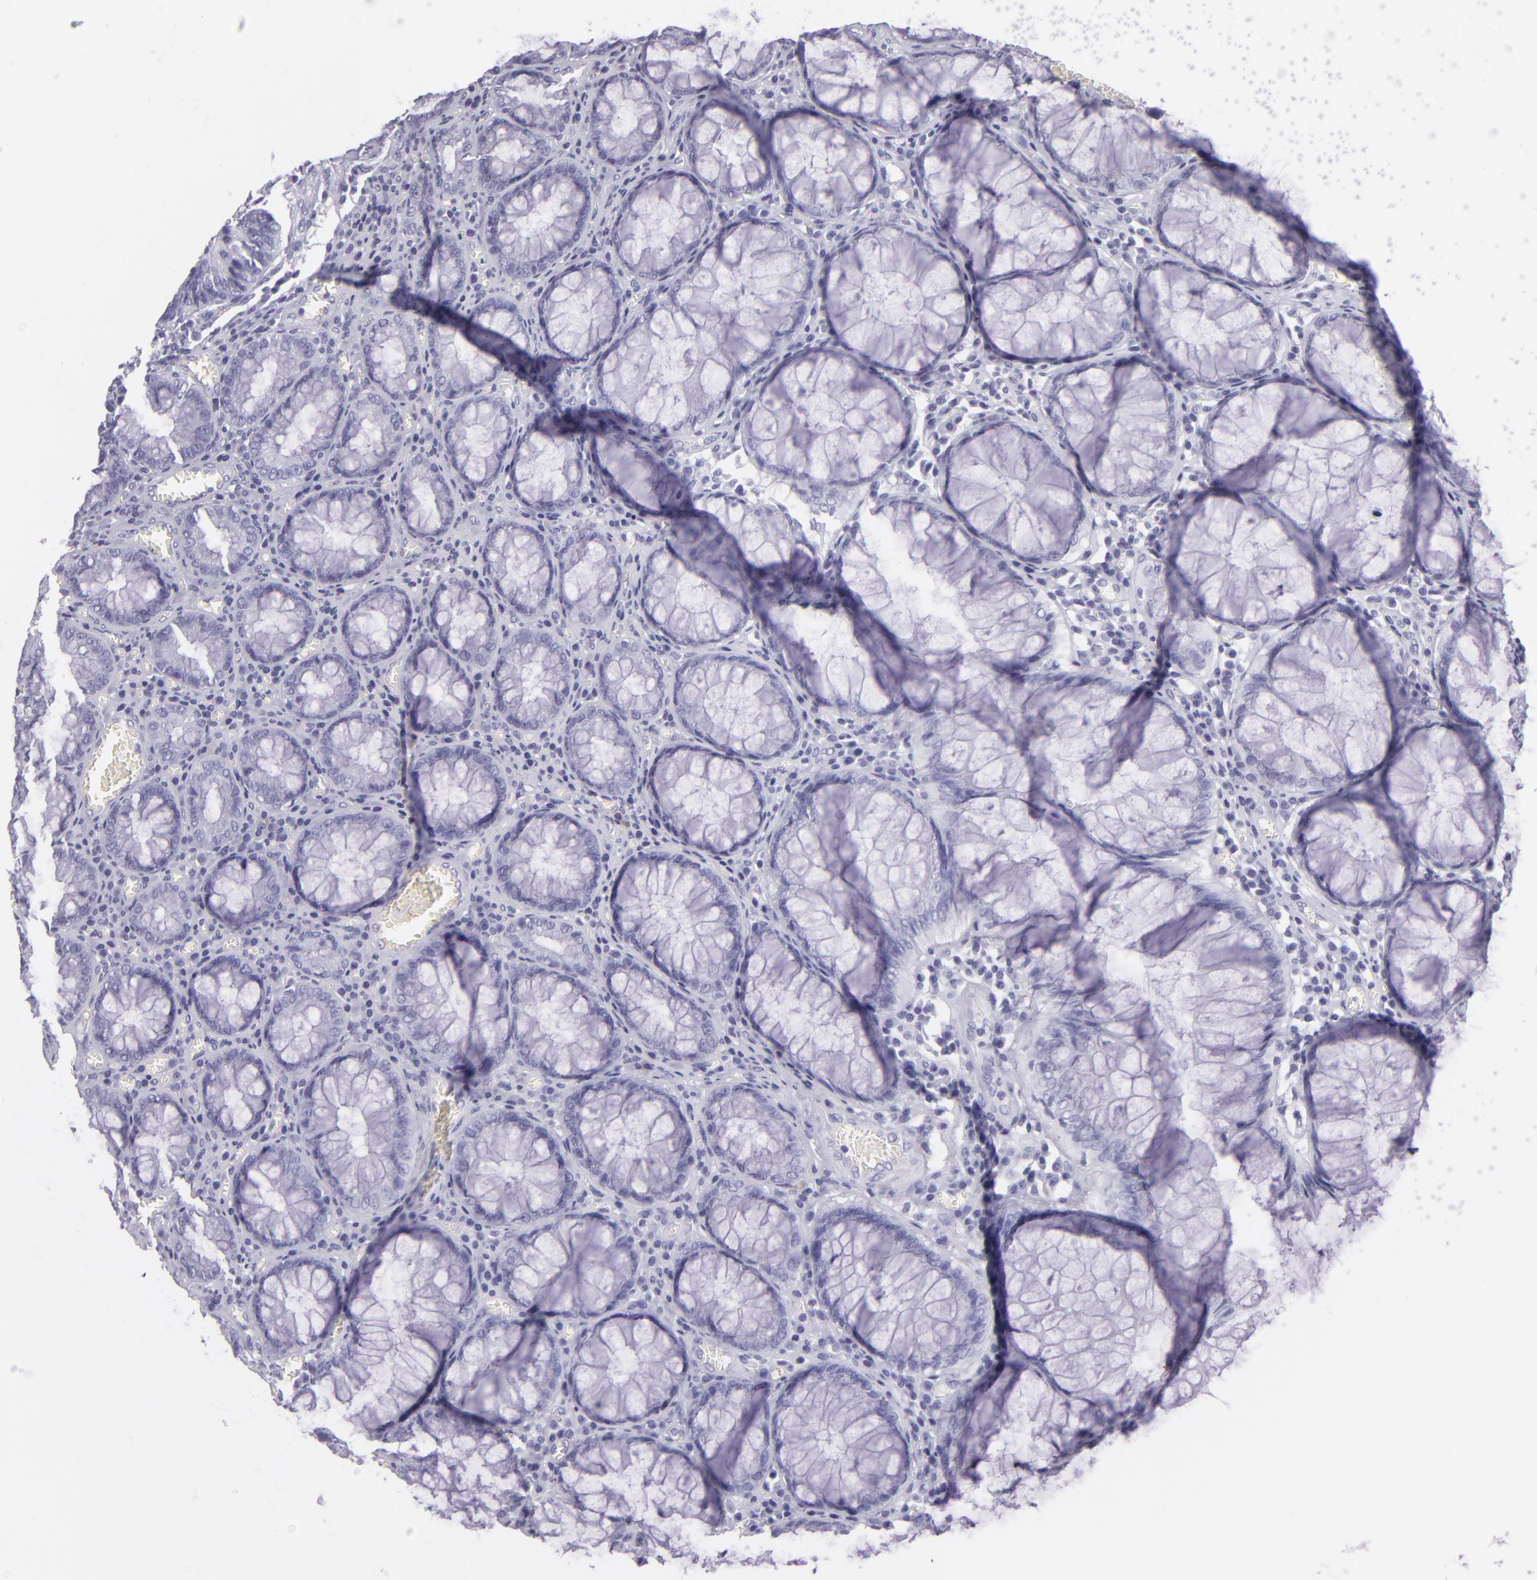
{"staining": {"intensity": "negative", "quantity": "none", "location": "none"}, "tissue": "colorectal cancer", "cell_type": "Tumor cells", "image_type": "cancer", "snomed": [{"axis": "morphology", "description": "Adenocarcinoma, NOS"}, {"axis": "topography", "description": "Rectum"}], "caption": "Protein analysis of colorectal cancer exhibits no significant expression in tumor cells.", "gene": "MUC6", "patient": {"sex": "female", "age": 98}}